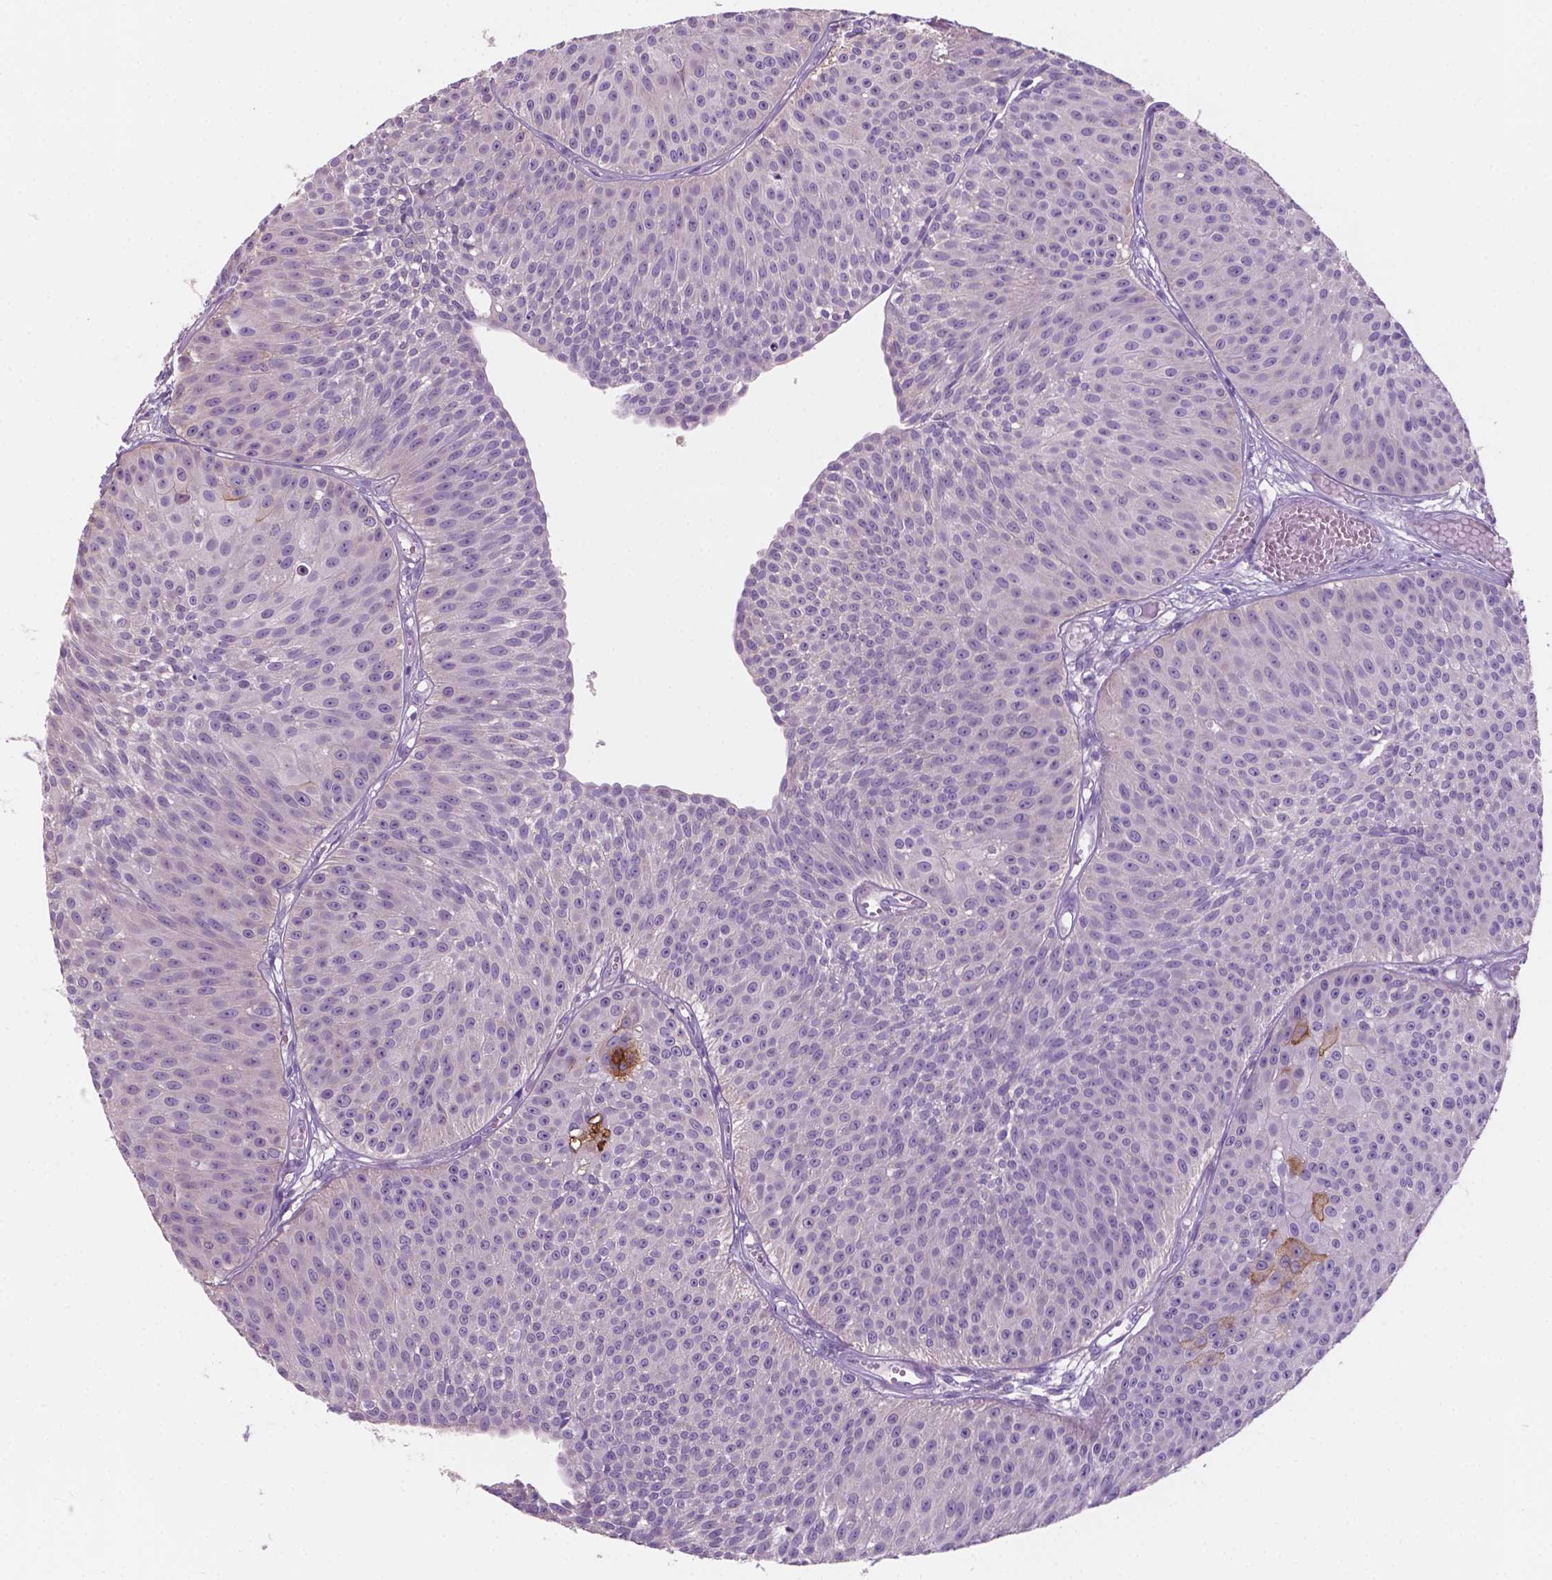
{"staining": {"intensity": "negative", "quantity": "none", "location": "none"}, "tissue": "urothelial cancer", "cell_type": "Tumor cells", "image_type": "cancer", "snomed": [{"axis": "morphology", "description": "Urothelial carcinoma, Low grade"}, {"axis": "topography", "description": "Urinary bladder"}], "caption": "Tumor cells are negative for protein expression in human urothelial carcinoma (low-grade). The staining was performed using DAB to visualize the protein expression in brown, while the nuclei were stained in blue with hematoxylin (Magnification: 20x).", "gene": "SBSN", "patient": {"sex": "male", "age": 63}}